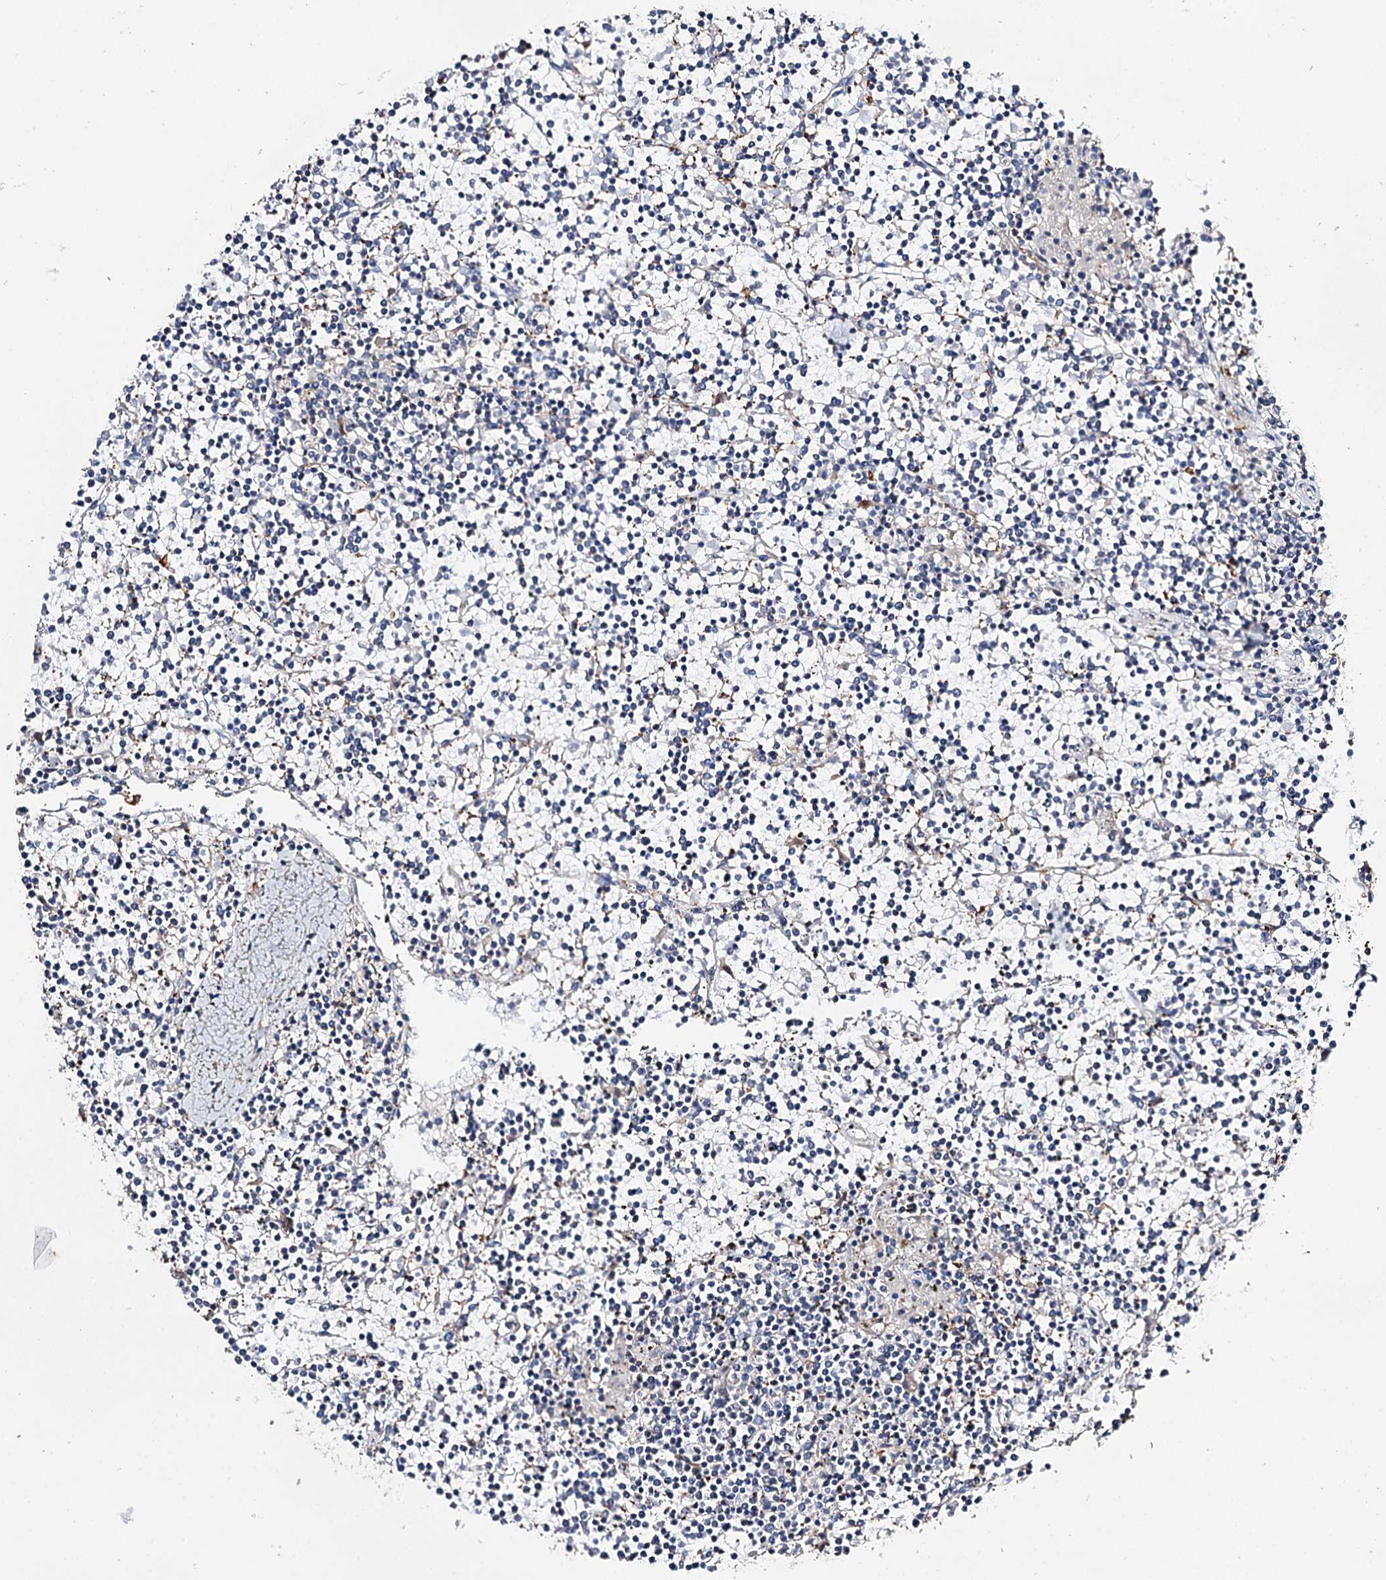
{"staining": {"intensity": "negative", "quantity": "none", "location": "none"}, "tissue": "lymphoma", "cell_type": "Tumor cells", "image_type": "cancer", "snomed": [{"axis": "morphology", "description": "Malignant lymphoma, non-Hodgkin's type, Low grade"}, {"axis": "topography", "description": "Spleen"}], "caption": "Immunohistochemistry (IHC) of lymphoma exhibits no staining in tumor cells.", "gene": "DNAH6", "patient": {"sex": "female", "age": 19}}